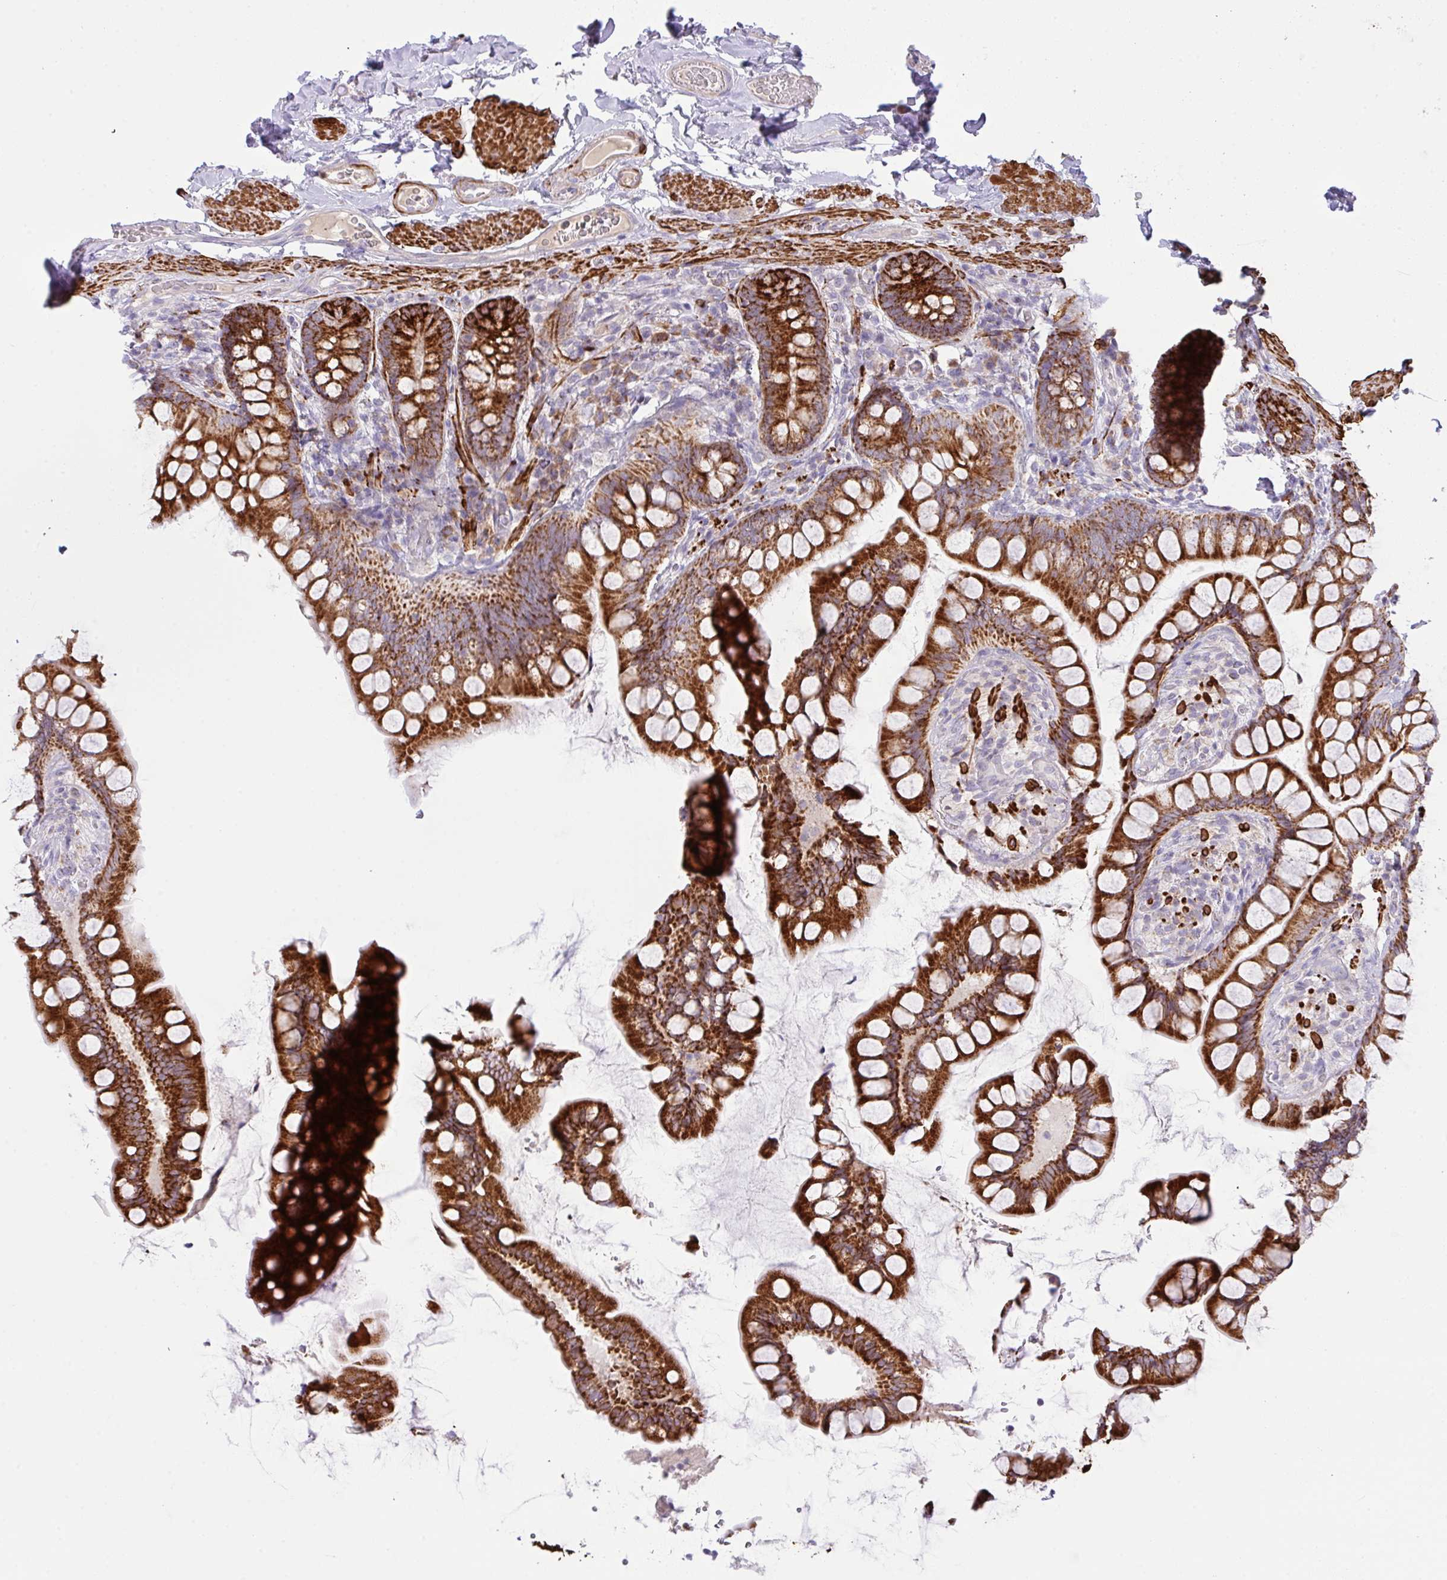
{"staining": {"intensity": "strong", "quantity": ">75%", "location": "cytoplasmic/membranous"}, "tissue": "small intestine", "cell_type": "Glandular cells", "image_type": "normal", "snomed": [{"axis": "morphology", "description": "Normal tissue, NOS"}, {"axis": "topography", "description": "Small intestine"}], "caption": "Immunohistochemistry of benign small intestine demonstrates high levels of strong cytoplasmic/membranous positivity in about >75% of glandular cells. (DAB IHC with brightfield microscopy, high magnification).", "gene": "CHDH", "patient": {"sex": "male", "age": 70}}